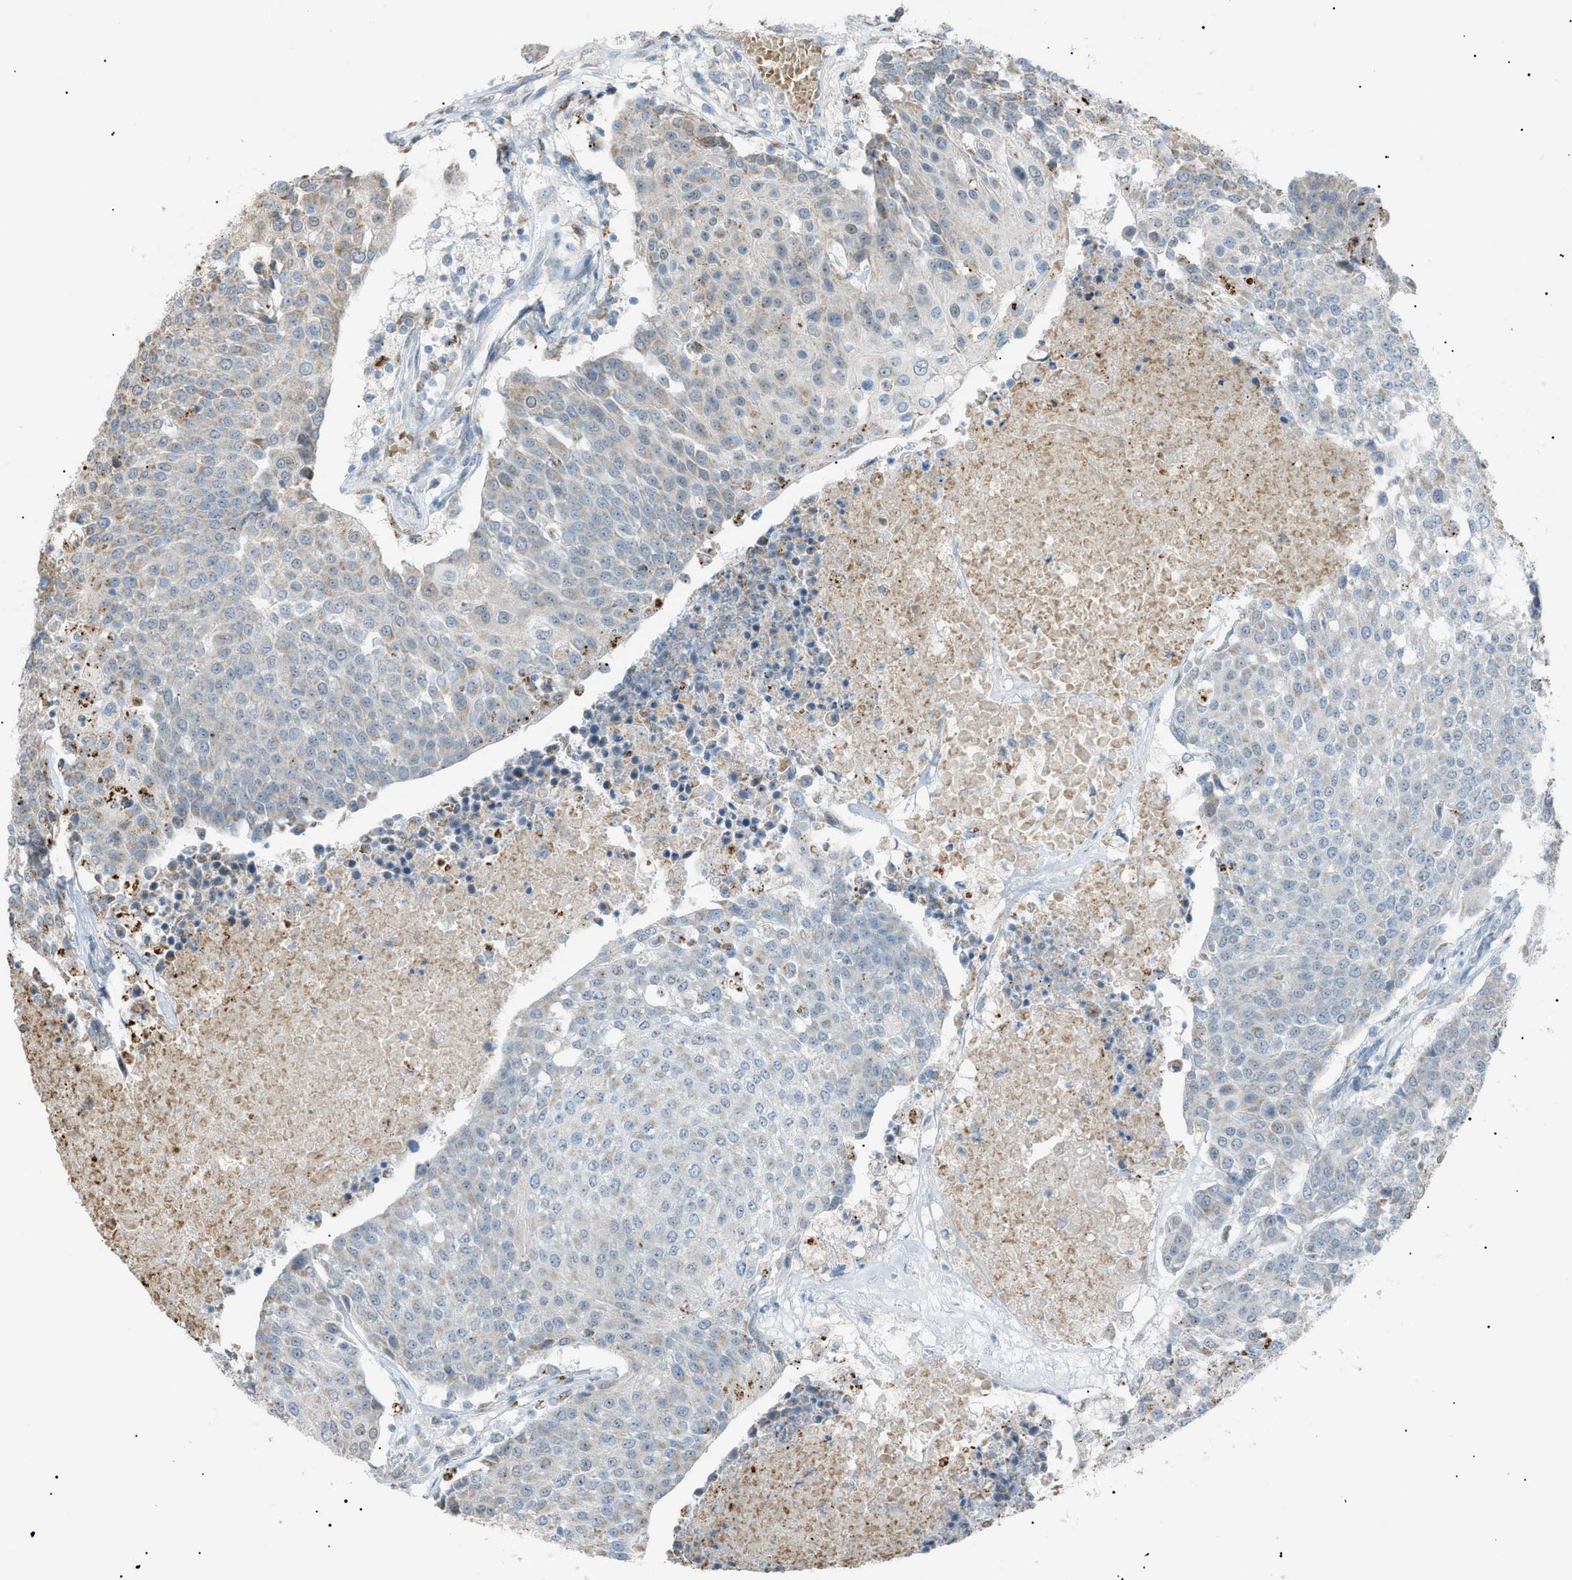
{"staining": {"intensity": "weak", "quantity": "<25%", "location": "cytoplasmic/membranous"}, "tissue": "urothelial cancer", "cell_type": "Tumor cells", "image_type": "cancer", "snomed": [{"axis": "morphology", "description": "Urothelial carcinoma, High grade"}, {"axis": "topography", "description": "Urinary bladder"}], "caption": "IHC photomicrograph of neoplastic tissue: high-grade urothelial carcinoma stained with DAB demonstrates no significant protein expression in tumor cells.", "gene": "ZNF516", "patient": {"sex": "female", "age": 85}}